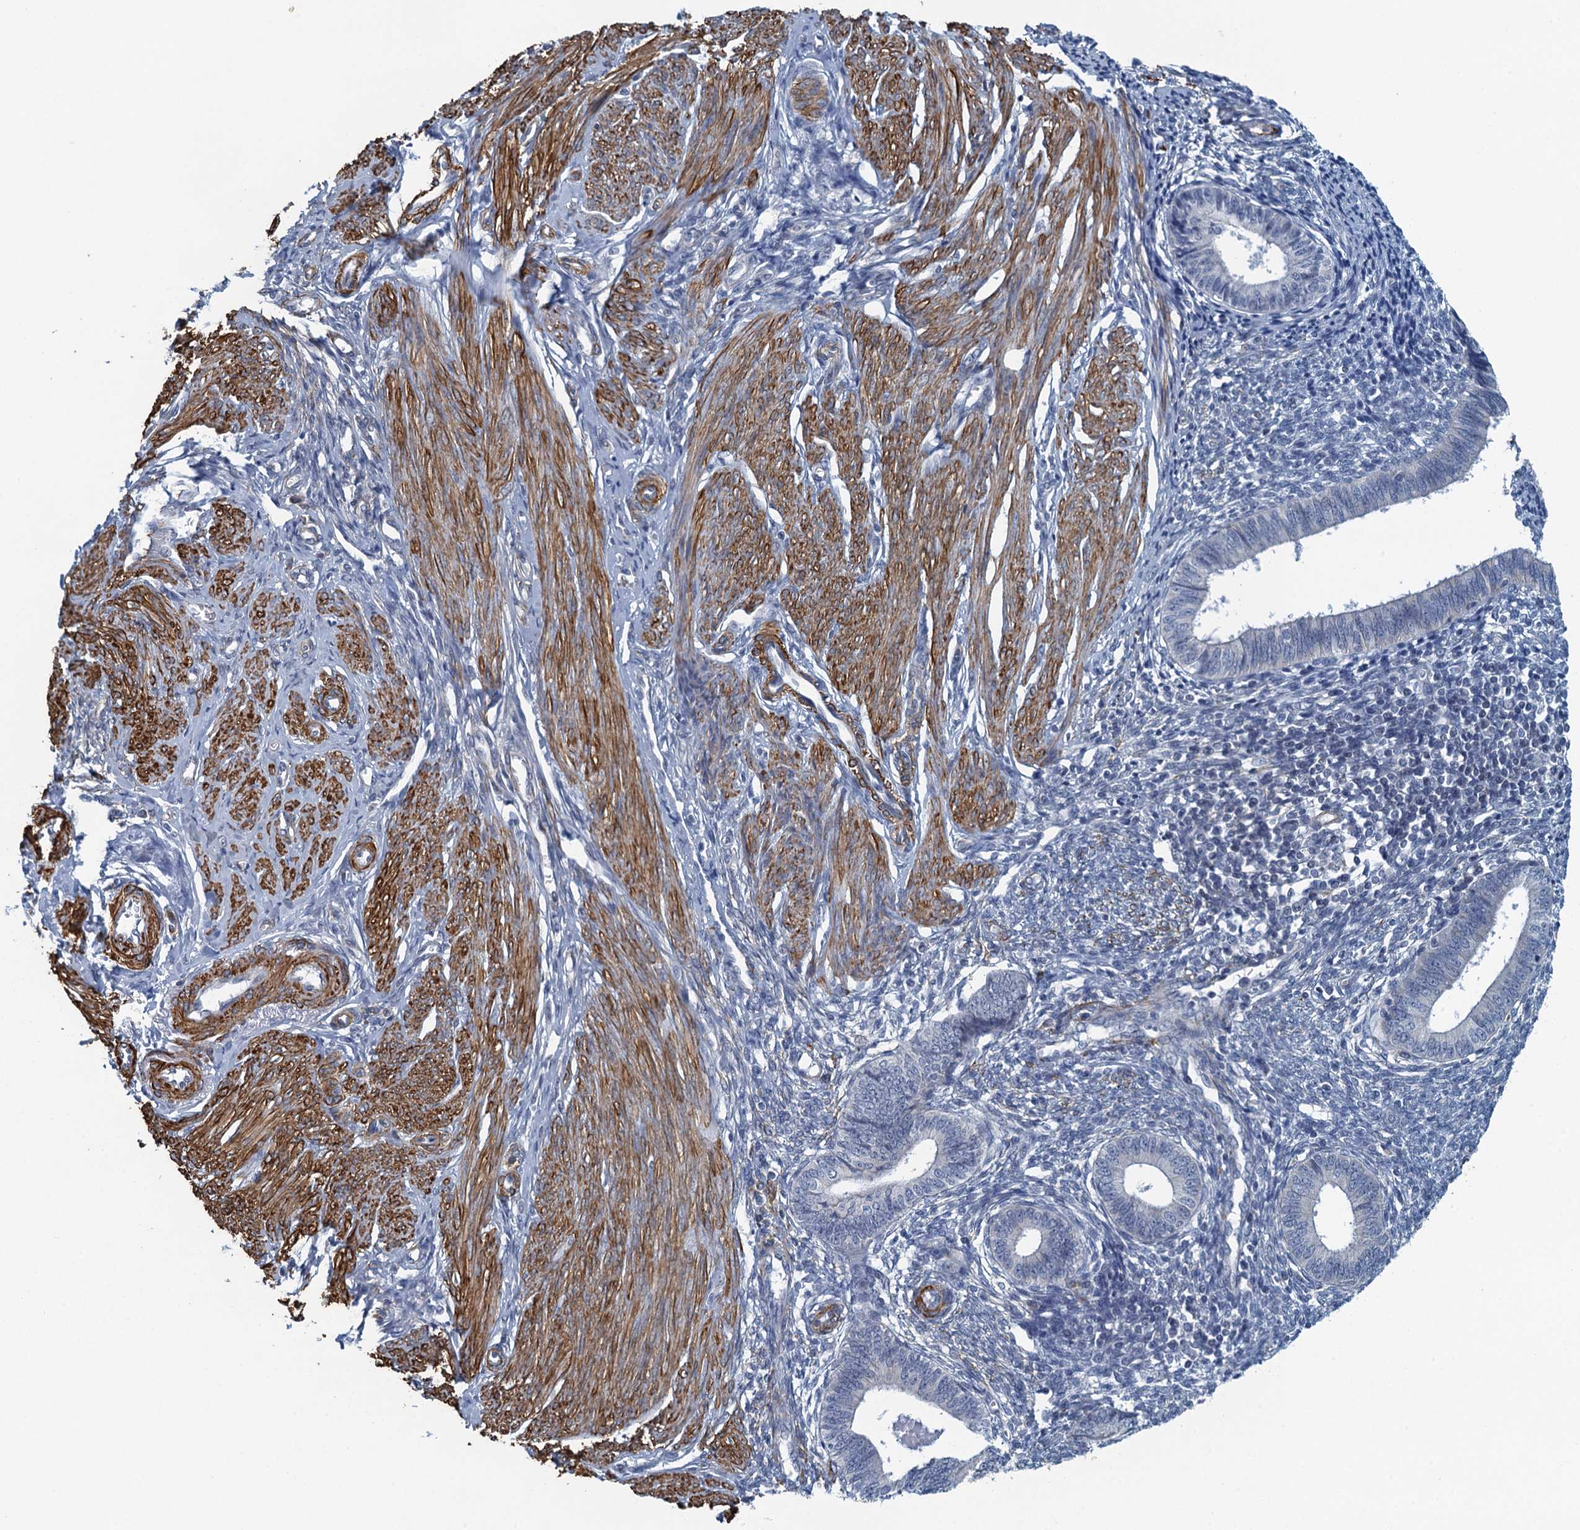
{"staining": {"intensity": "negative", "quantity": "none", "location": "none"}, "tissue": "endometrium", "cell_type": "Cells in endometrial stroma", "image_type": "normal", "snomed": [{"axis": "morphology", "description": "Normal tissue, NOS"}, {"axis": "topography", "description": "Endometrium"}], "caption": "A photomicrograph of human endometrium is negative for staining in cells in endometrial stroma. (Brightfield microscopy of DAB (3,3'-diaminobenzidine) immunohistochemistry (IHC) at high magnification).", "gene": "ALG2", "patient": {"sex": "female", "age": 46}}